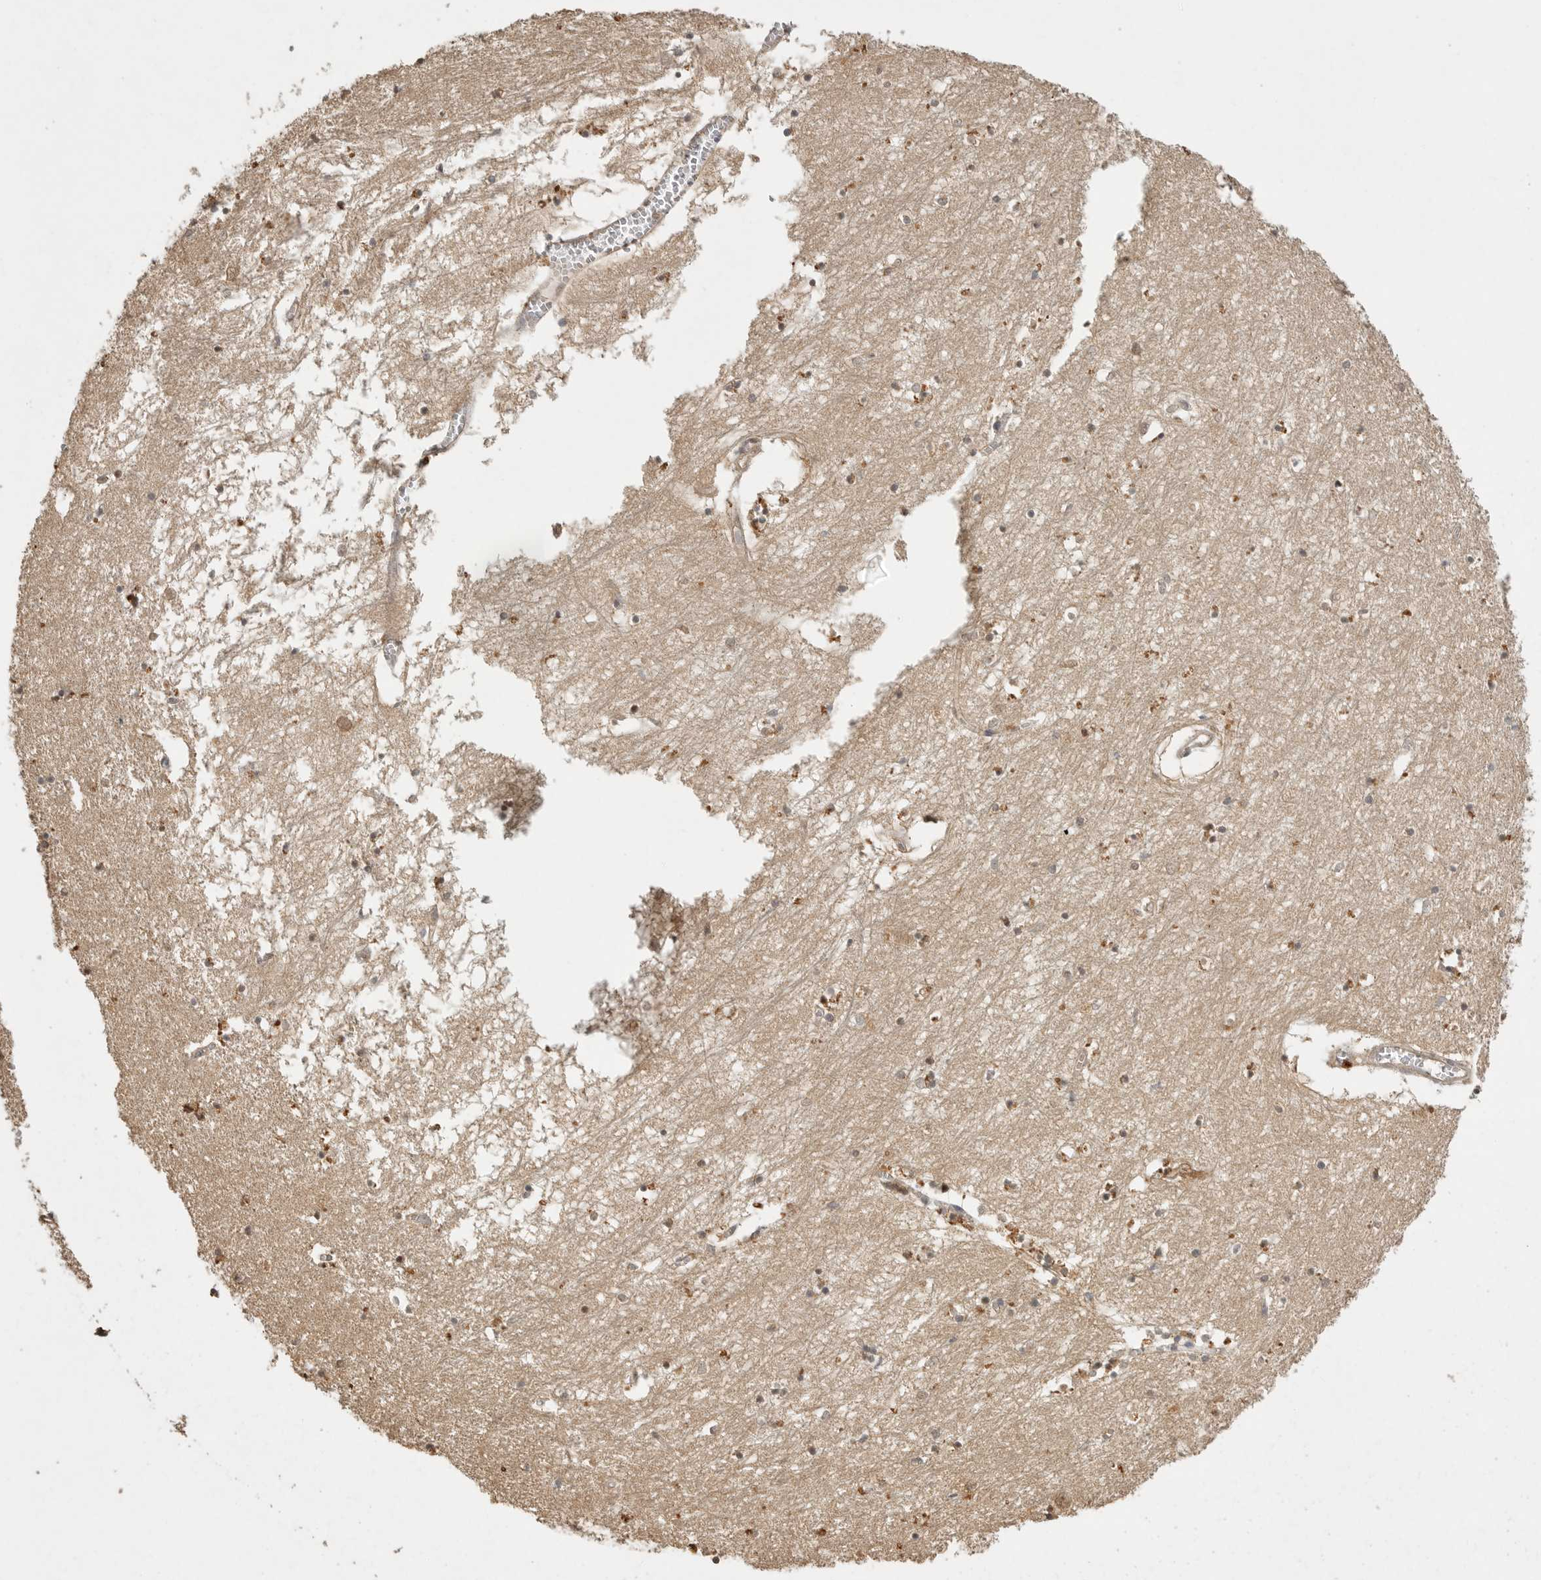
{"staining": {"intensity": "weak", "quantity": "25%-75%", "location": "cytoplasmic/membranous,nuclear"}, "tissue": "hippocampus", "cell_type": "Glial cells", "image_type": "normal", "snomed": [{"axis": "morphology", "description": "Normal tissue, NOS"}, {"axis": "topography", "description": "Hippocampus"}], "caption": "This micrograph exhibits IHC staining of unremarkable human hippocampus, with low weak cytoplasmic/membranous,nuclear staining in approximately 25%-75% of glial cells.", "gene": "DFFA", "patient": {"sex": "male", "age": 70}}